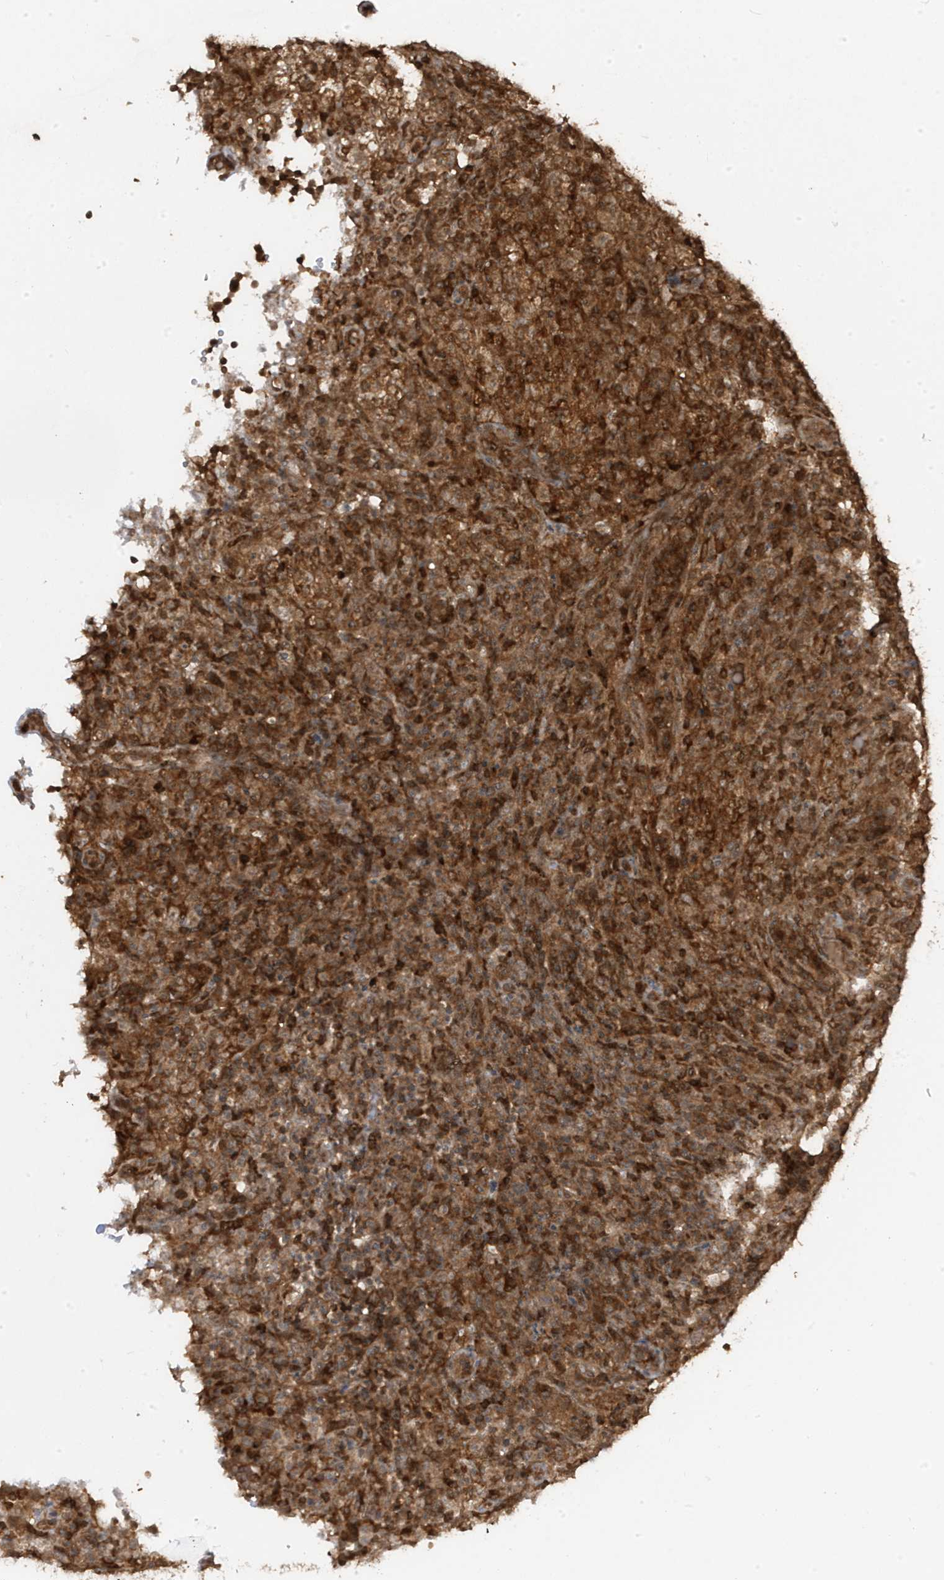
{"staining": {"intensity": "strong", "quantity": ">75%", "location": "cytoplasmic/membranous"}, "tissue": "lymphoma", "cell_type": "Tumor cells", "image_type": "cancer", "snomed": [{"axis": "morphology", "description": "Malignant lymphoma, non-Hodgkin's type, High grade"}, {"axis": "topography", "description": "Lymph node"}], "caption": "The image reveals immunohistochemical staining of high-grade malignant lymphoma, non-Hodgkin's type. There is strong cytoplasmic/membranous positivity is identified in about >75% of tumor cells. The staining was performed using DAB, with brown indicating positive protein expression. Nuclei are stained blue with hematoxylin.", "gene": "ASAP1", "patient": {"sex": "female", "age": 76}}